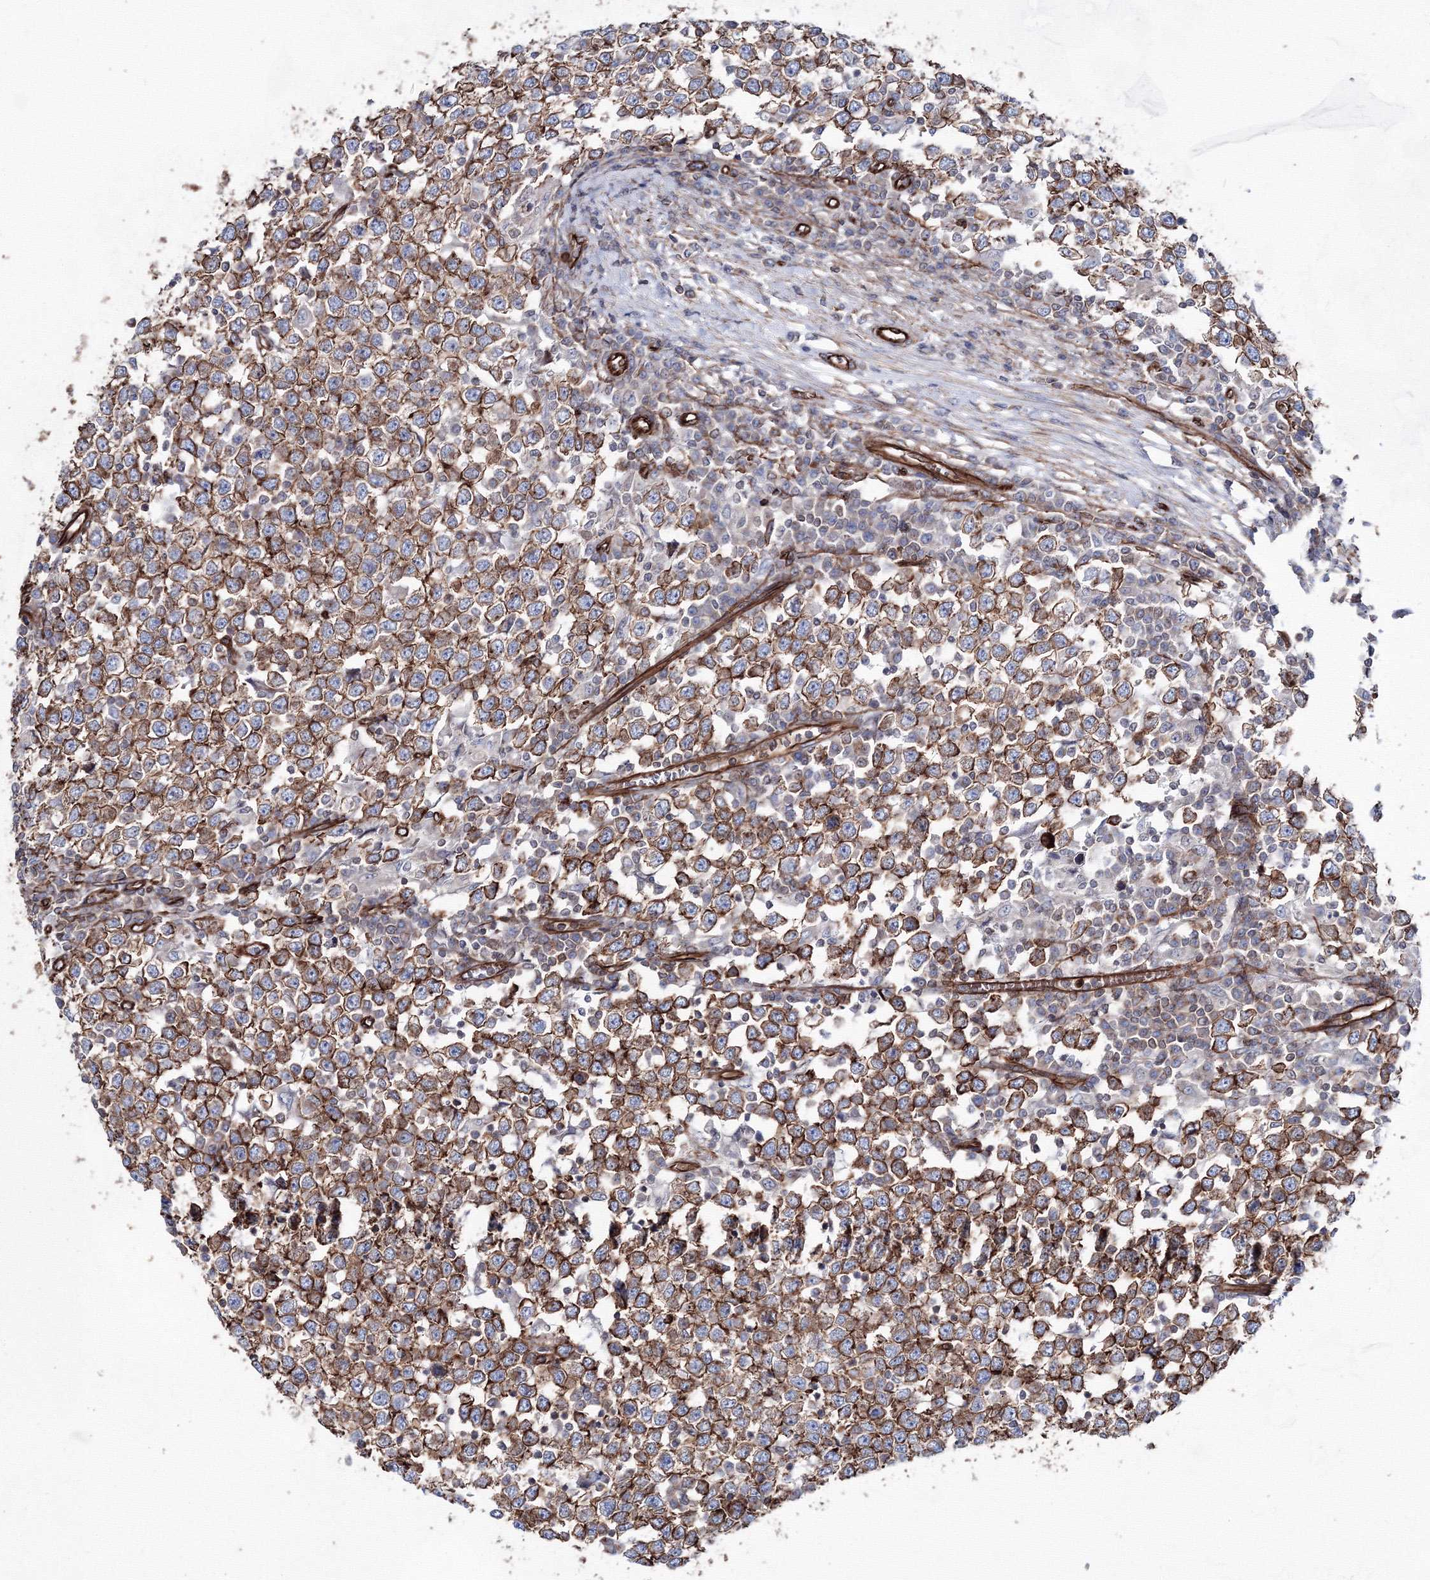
{"staining": {"intensity": "moderate", "quantity": ">75%", "location": "cytoplasmic/membranous"}, "tissue": "testis cancer", "cell_type": "Tumor cells", "image_type": "cancer", "snomed": [{"axis": "morphology", "description": "Seminoma, NOS"}, {"axis": "topography", "description": "Testis"}], "caption": "Immunohistochemical staining of human testis seminoma displays medium levels of moderate cytoplasmic/membranous positivity in about >75% of tumor cells.", "gene": "ANKRD37", "patient": {"sex": "male", "age": 65}}